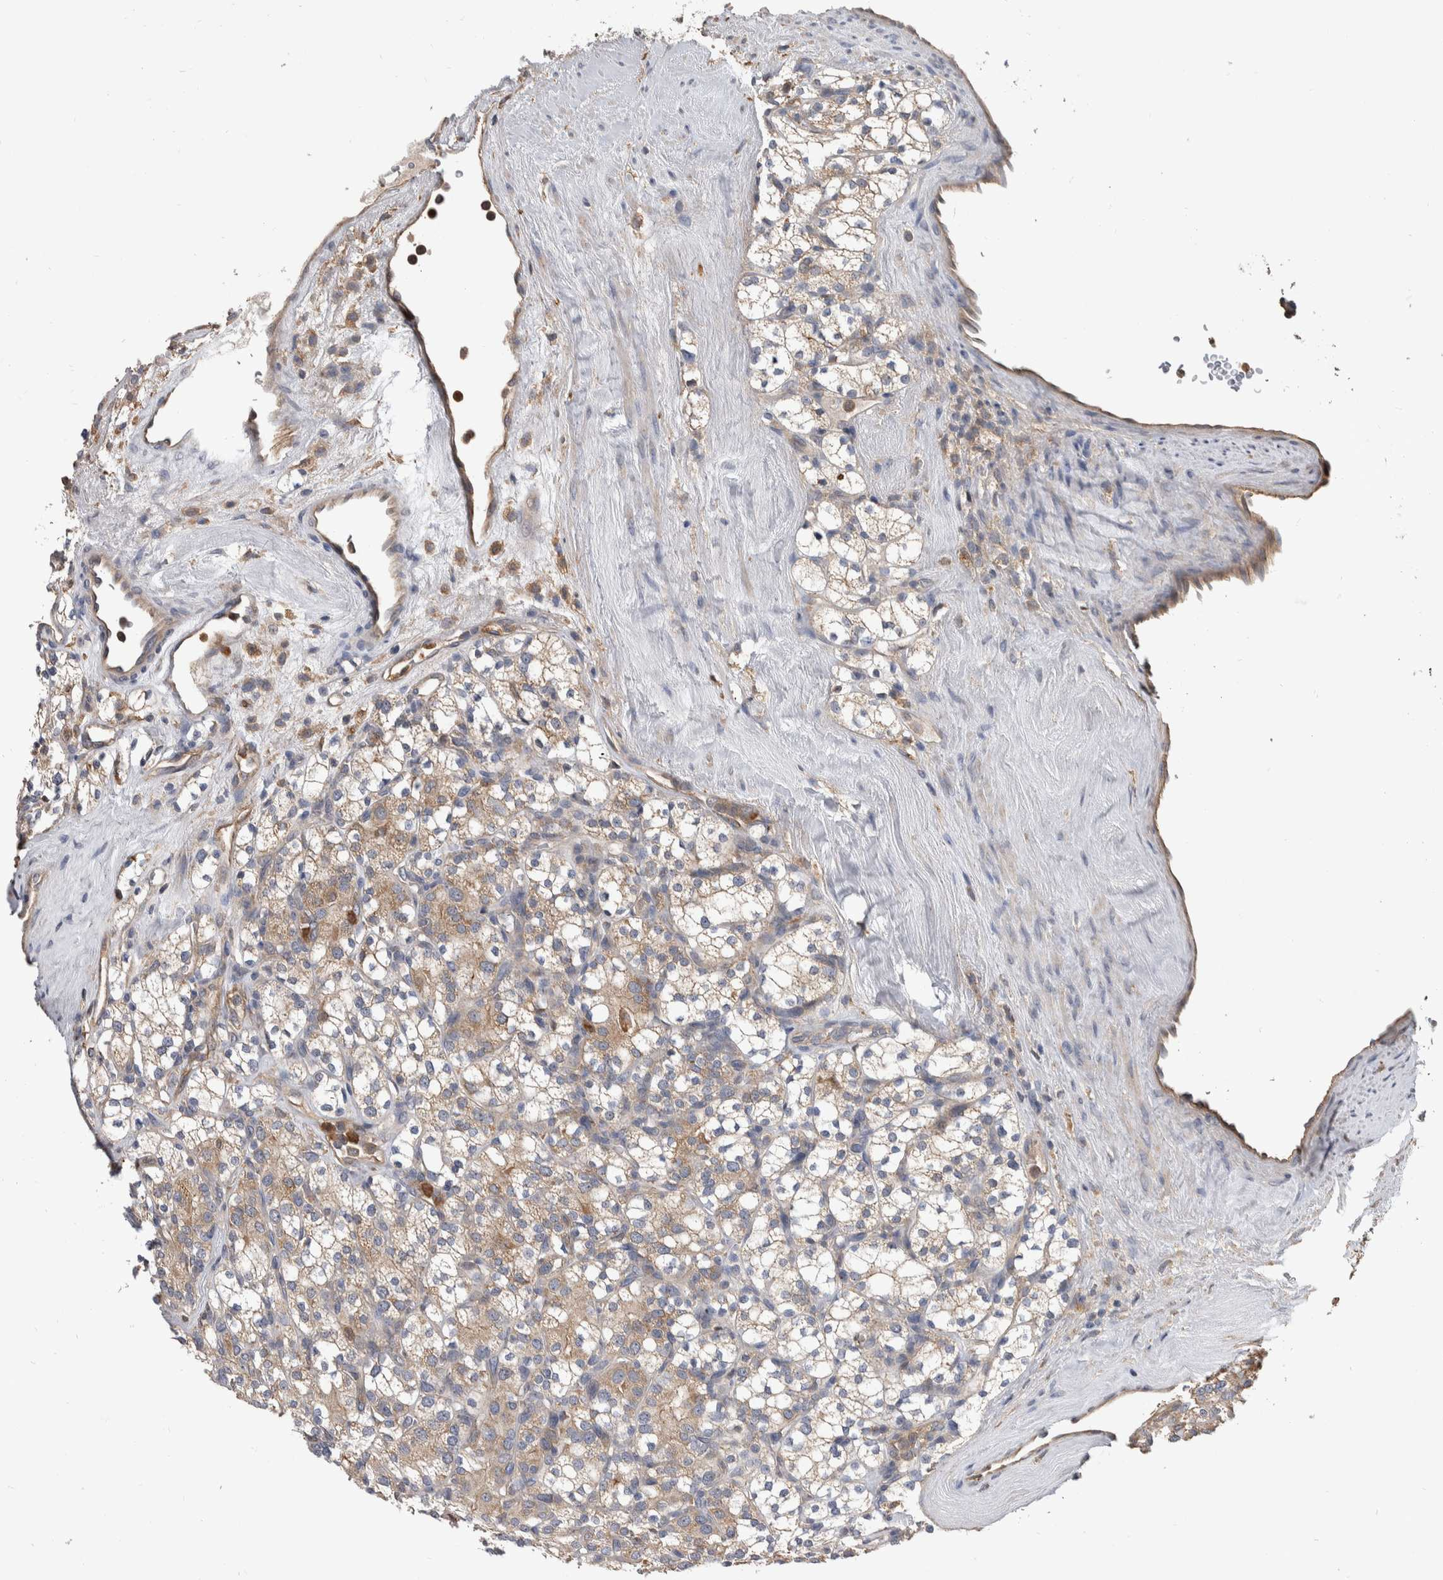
{"staining": {"intensity": "weak", "quantity": "<25%", "location": "cytoplasmic/membranous"}, "tissue": "renal cancer", "cell_type": "Tumor cells", "image_type": "cancer", "snomed": [{"axis": "morphology", "description": "Adenocarcinoma, NOS"}, {"axis": "topography", "description": "Kidney"}], "caption": "The image displays no staining of tumor cells in renal cancer. The staining was performed using DAB (3,3'-diaminobenzidine) to visualize the protein expression in brown, while the nuclei were stained in blue with hematoxylin (Magnification: 20x).", "gene": "SDCBP", "patient": {"sex": "male", "age": 77}}